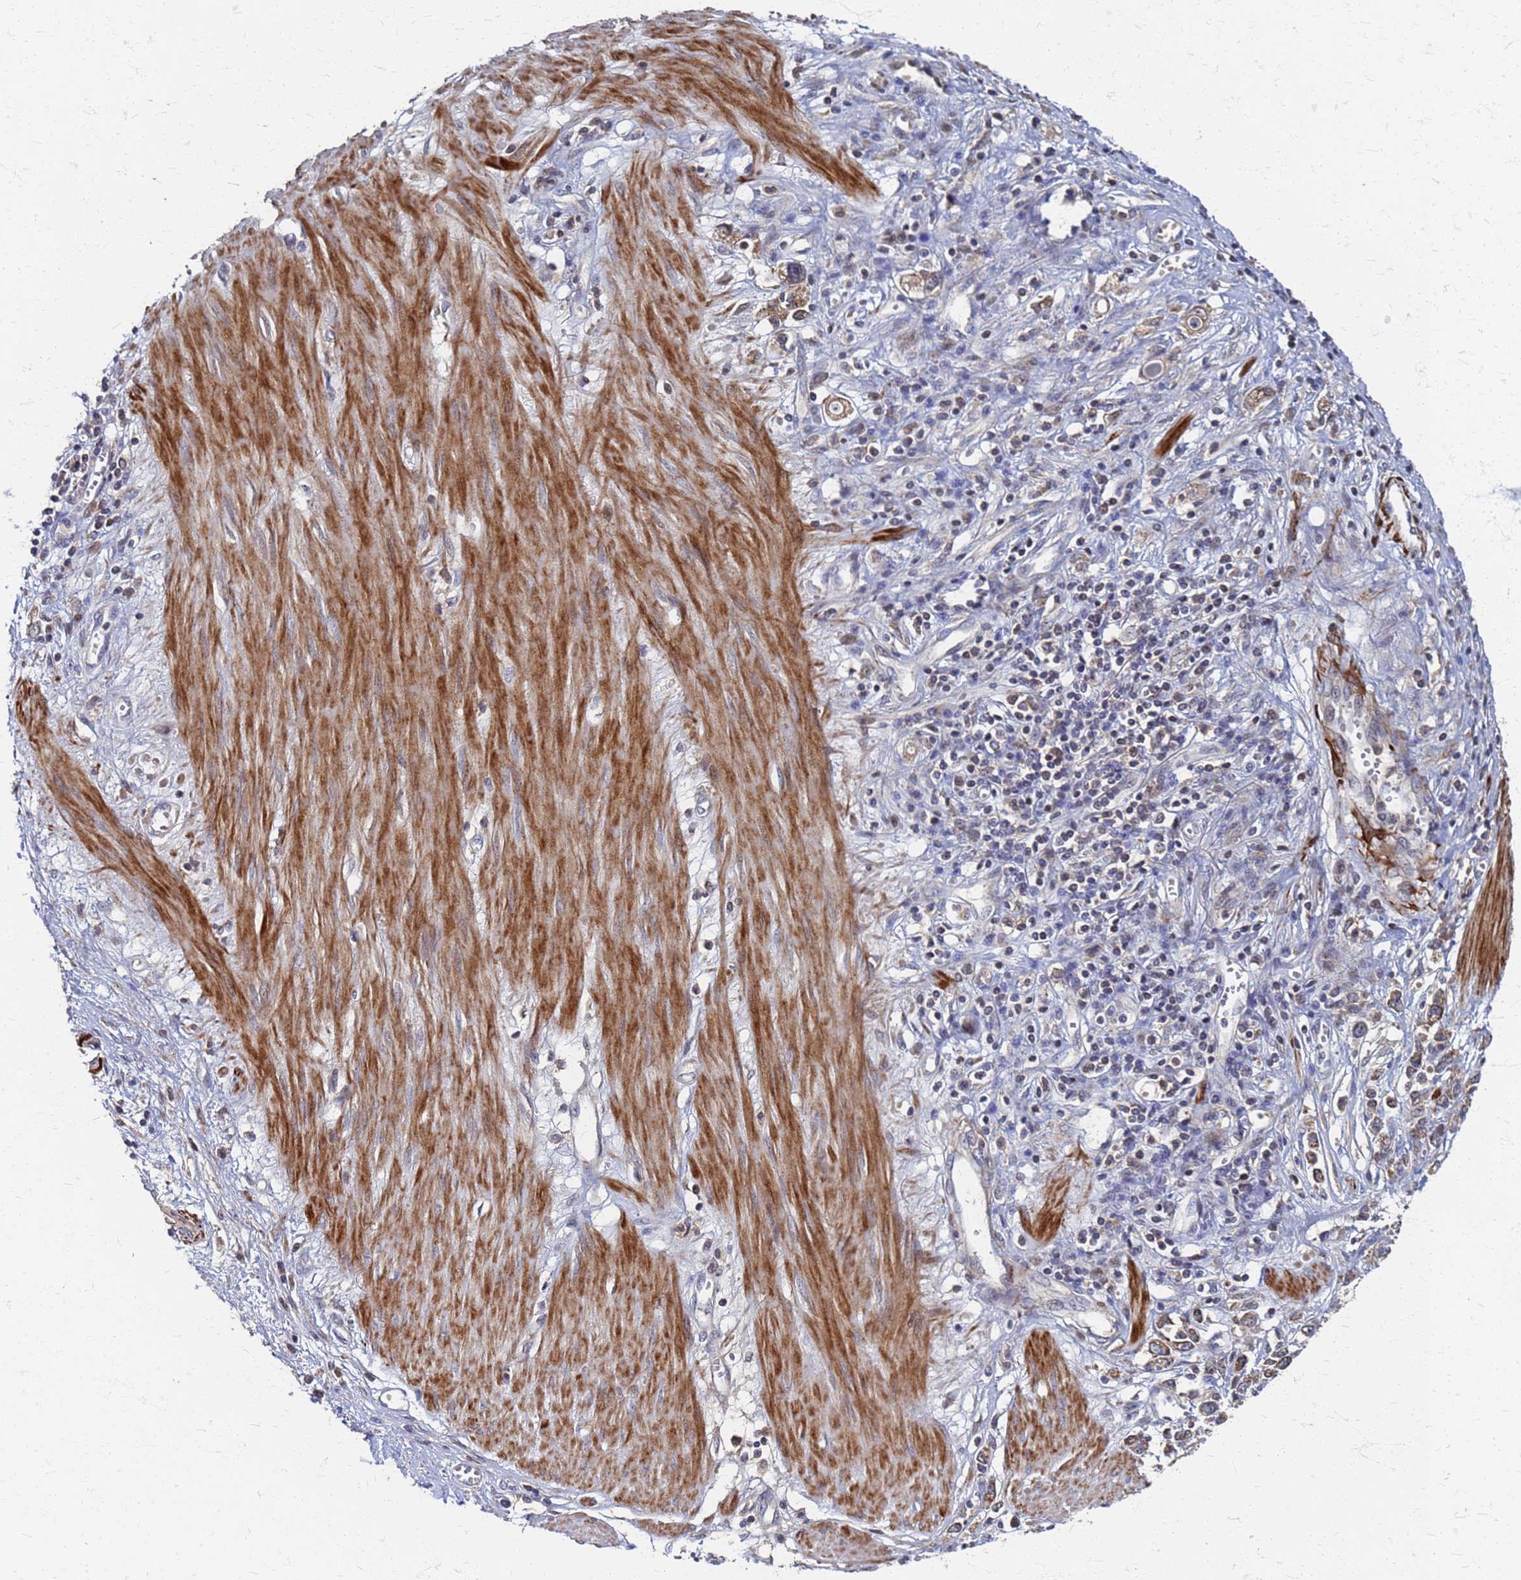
{"staining": {"intensity": "moderate", "quantity": ">75%", "location": "cytoplasmic/membranous"}, "tissue": "stomach cancer", "cell_type": "Tumor cells", "image_type": "cancer", "snomed": [{"axis": "morphology", "description": "Adenocarcinoma, NOS"}, {"axis": "topography", "description": "Stomach"}], "caption": "A brown stain labels moderate cytoplasmic/membranous positivity of a protein in human adenocarcinoma (stomach) tumor cells.", "gene": "ATPAF1", "patient": {"sex": "female", "age": 76}}